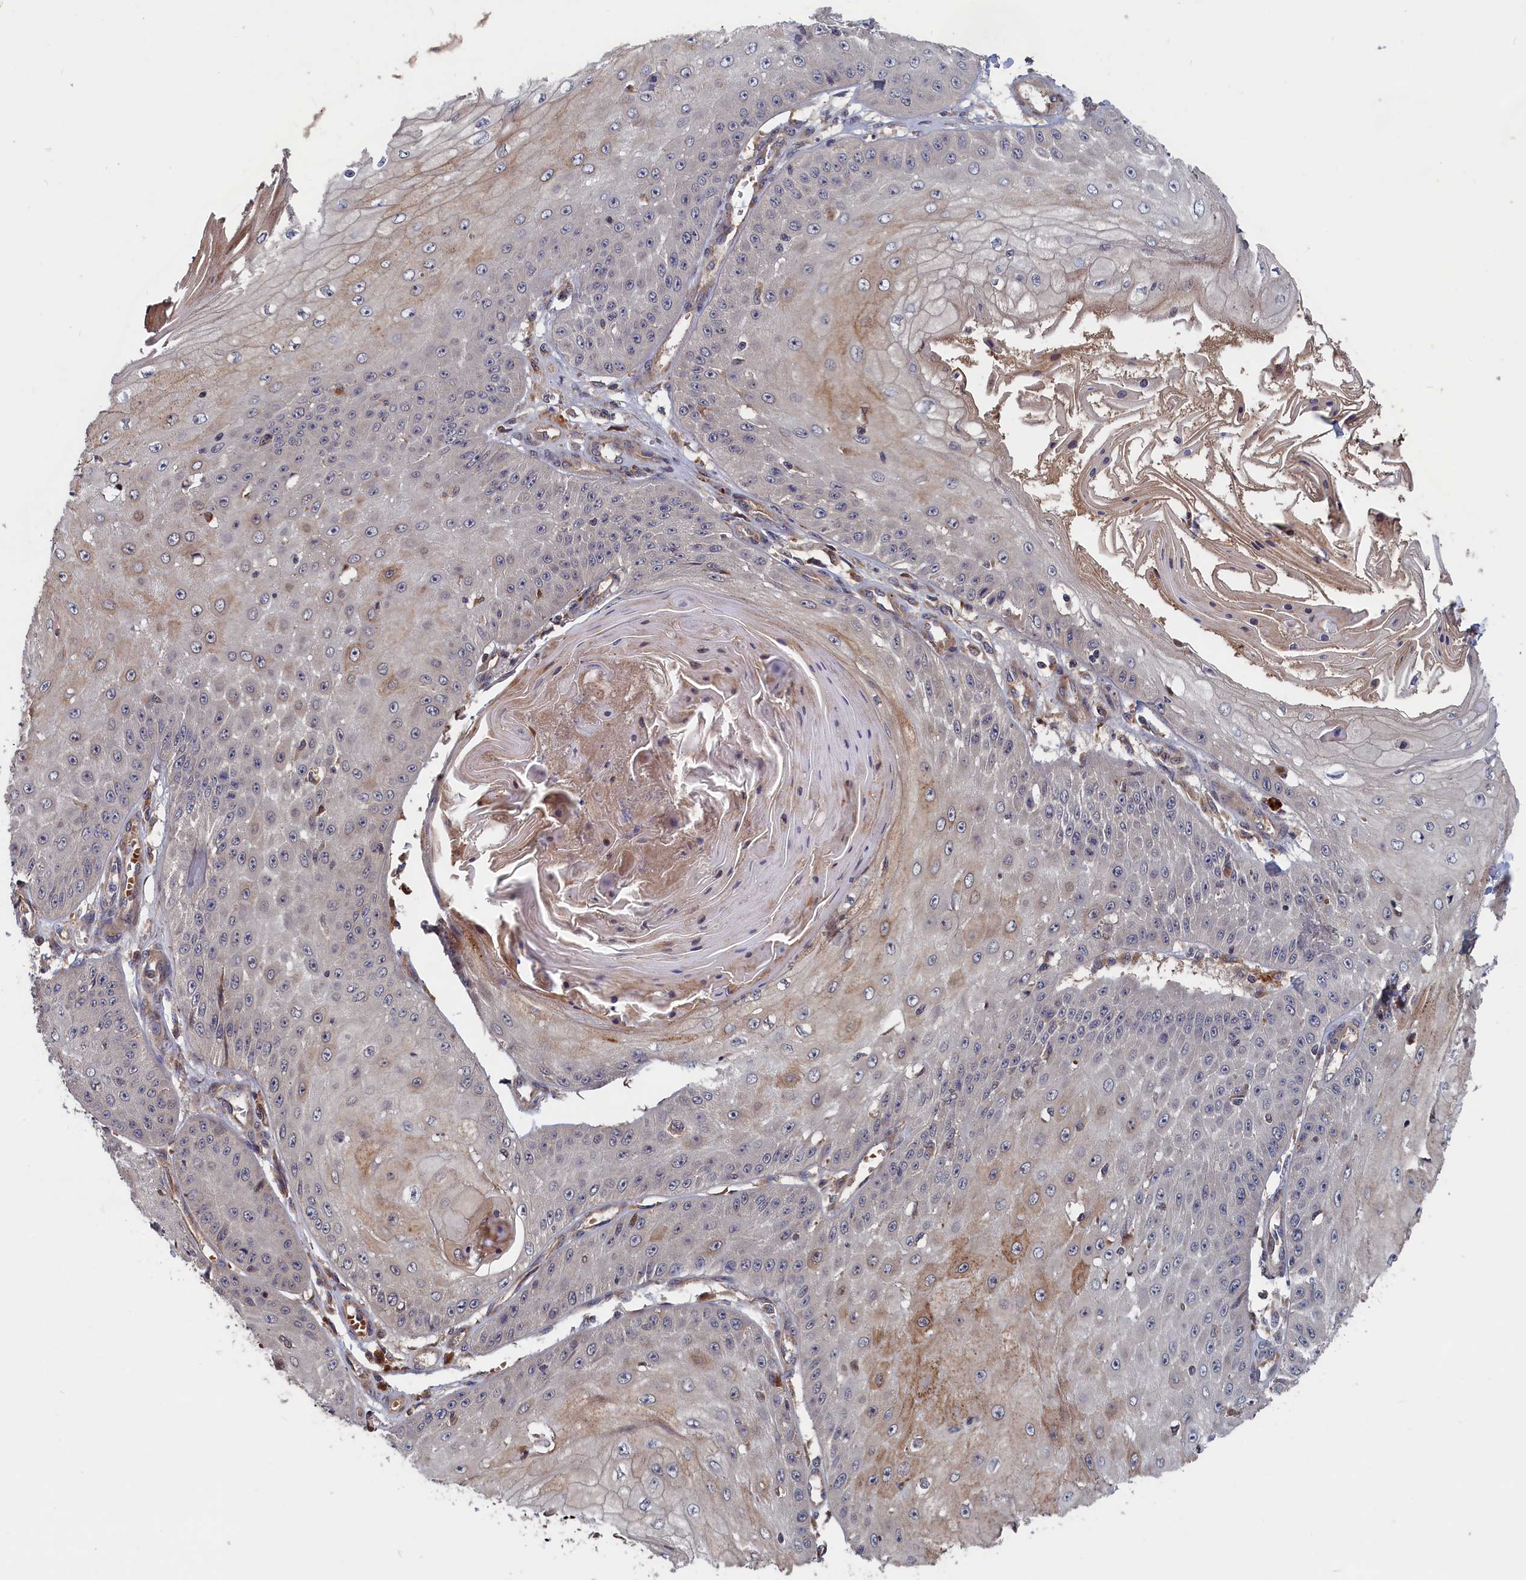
{"staining": {"intensity": "weak", "quantity": "<25%", "location": "cytoplasmic/membranous"}, "tissue": "skin cancer", "cell_type": "Tumor cells", "image_type": "cancer", "snomed": [{"axis": "morphology", "description": "Squamous cell carcinoma, NOS"}, {"axis": "topography", "description": "Skin"}], "caption": "High magnification brightfield microscopy of skin cancer stained with DAB (3,3'-diaminobenzidine) (brown) and counterstained with hematoxylin (blue): tumor cells show no significant staining. Brightfield microscopy of immunohistochemistry stained with DAB (brown) and hematoxylin (blue), captured at high magnification.", "gene": "TRAPPC2L", "patient": {"sex": "male", "age": 70}}